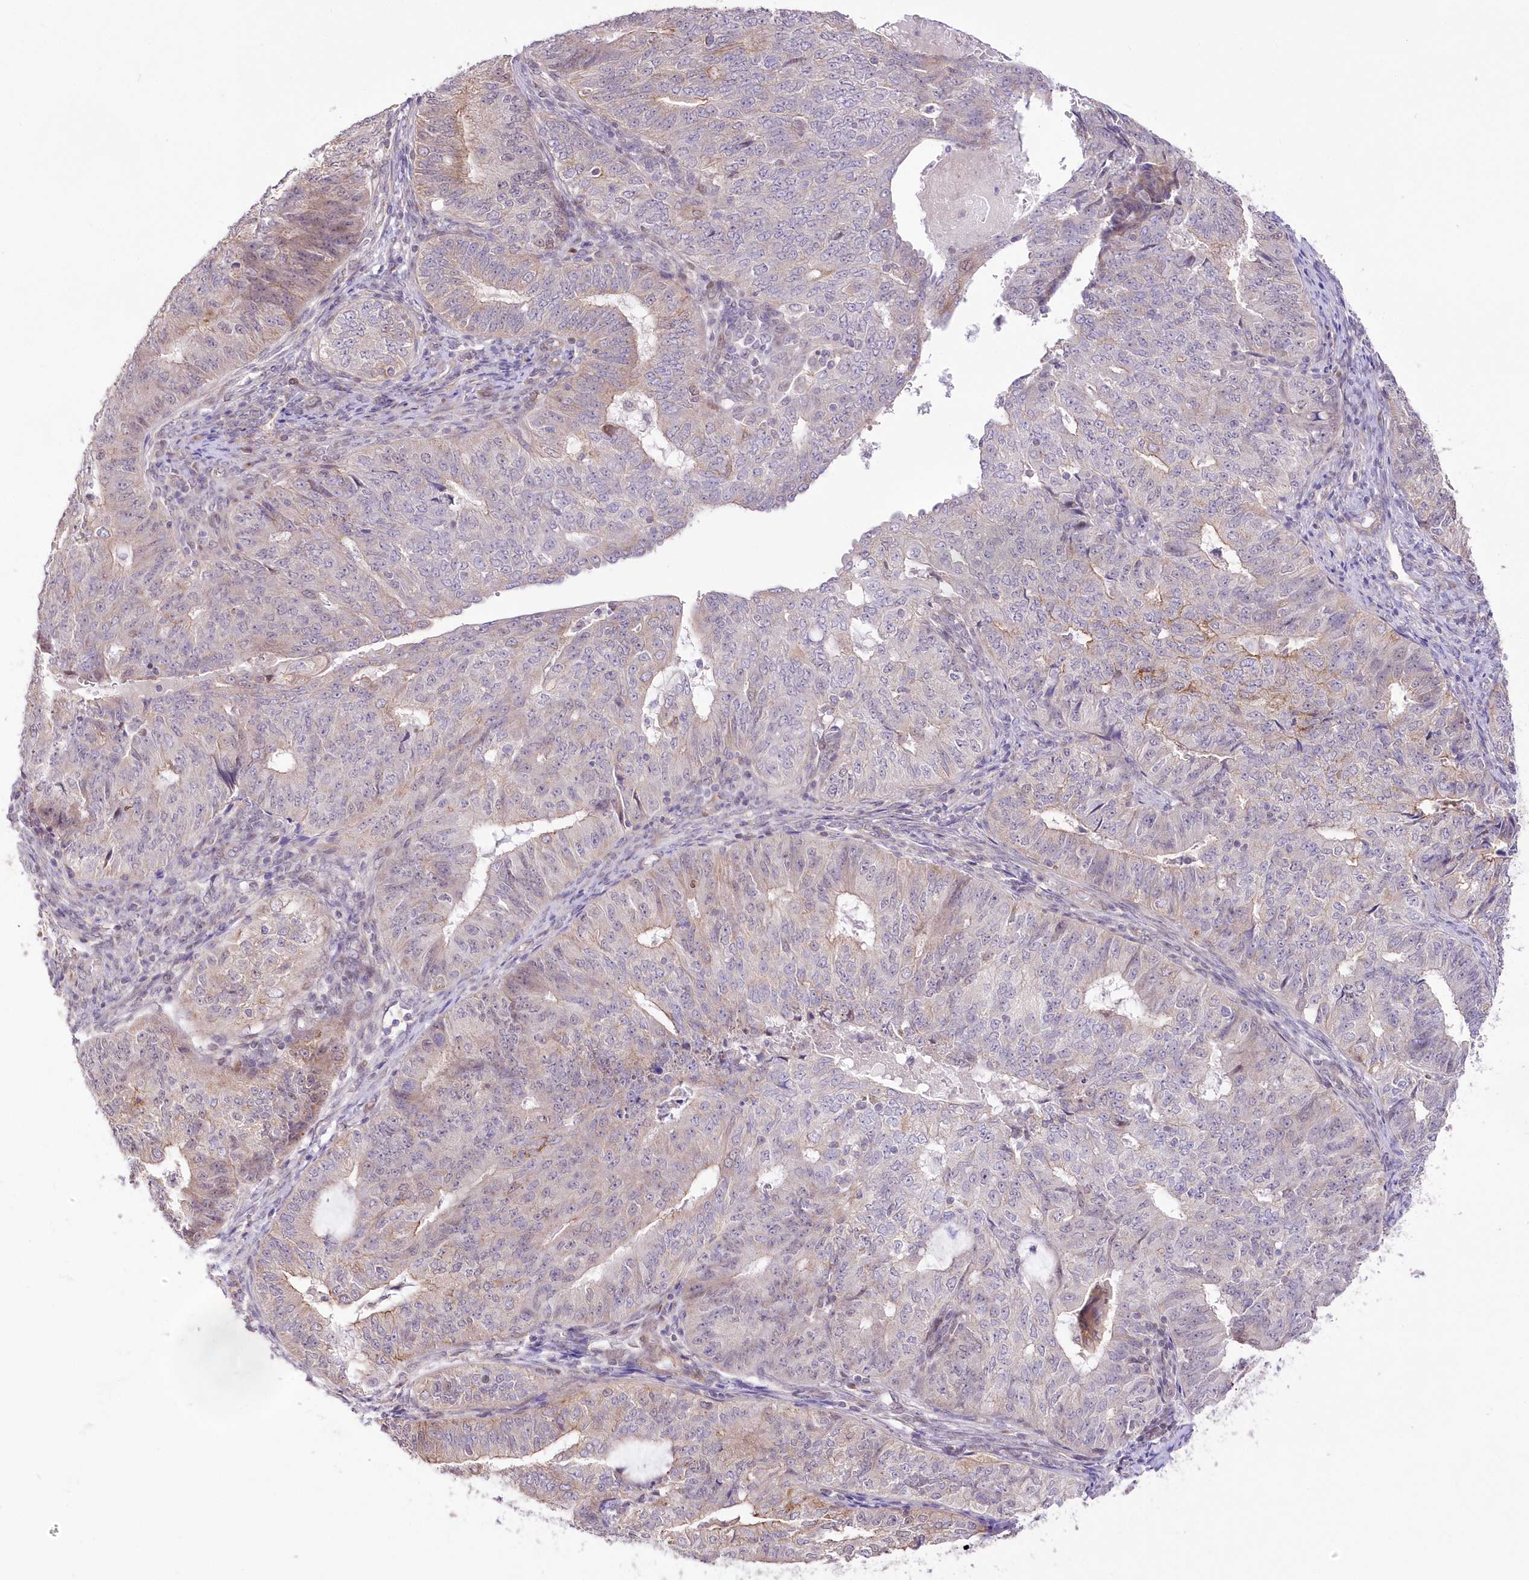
{"staining": {"intensity": "weak", "quantity": "<25%", "location": "cytoplasmic/membranous"}, "tissue": "endometrial cancer", "cell_type": "Tumor cells", "image_type": "cancer", "snomed": [{"axis": "morphology", "description": "Adenocarcinoma, NOS"}, {"axis": "topography", "description": "Endometrium"}], "caption": "Tumor cells show no significant positivity in endometrial adenocarcinoma.", "gene": "FAM241B", "patient": {"sex": "female", "age": 32}}